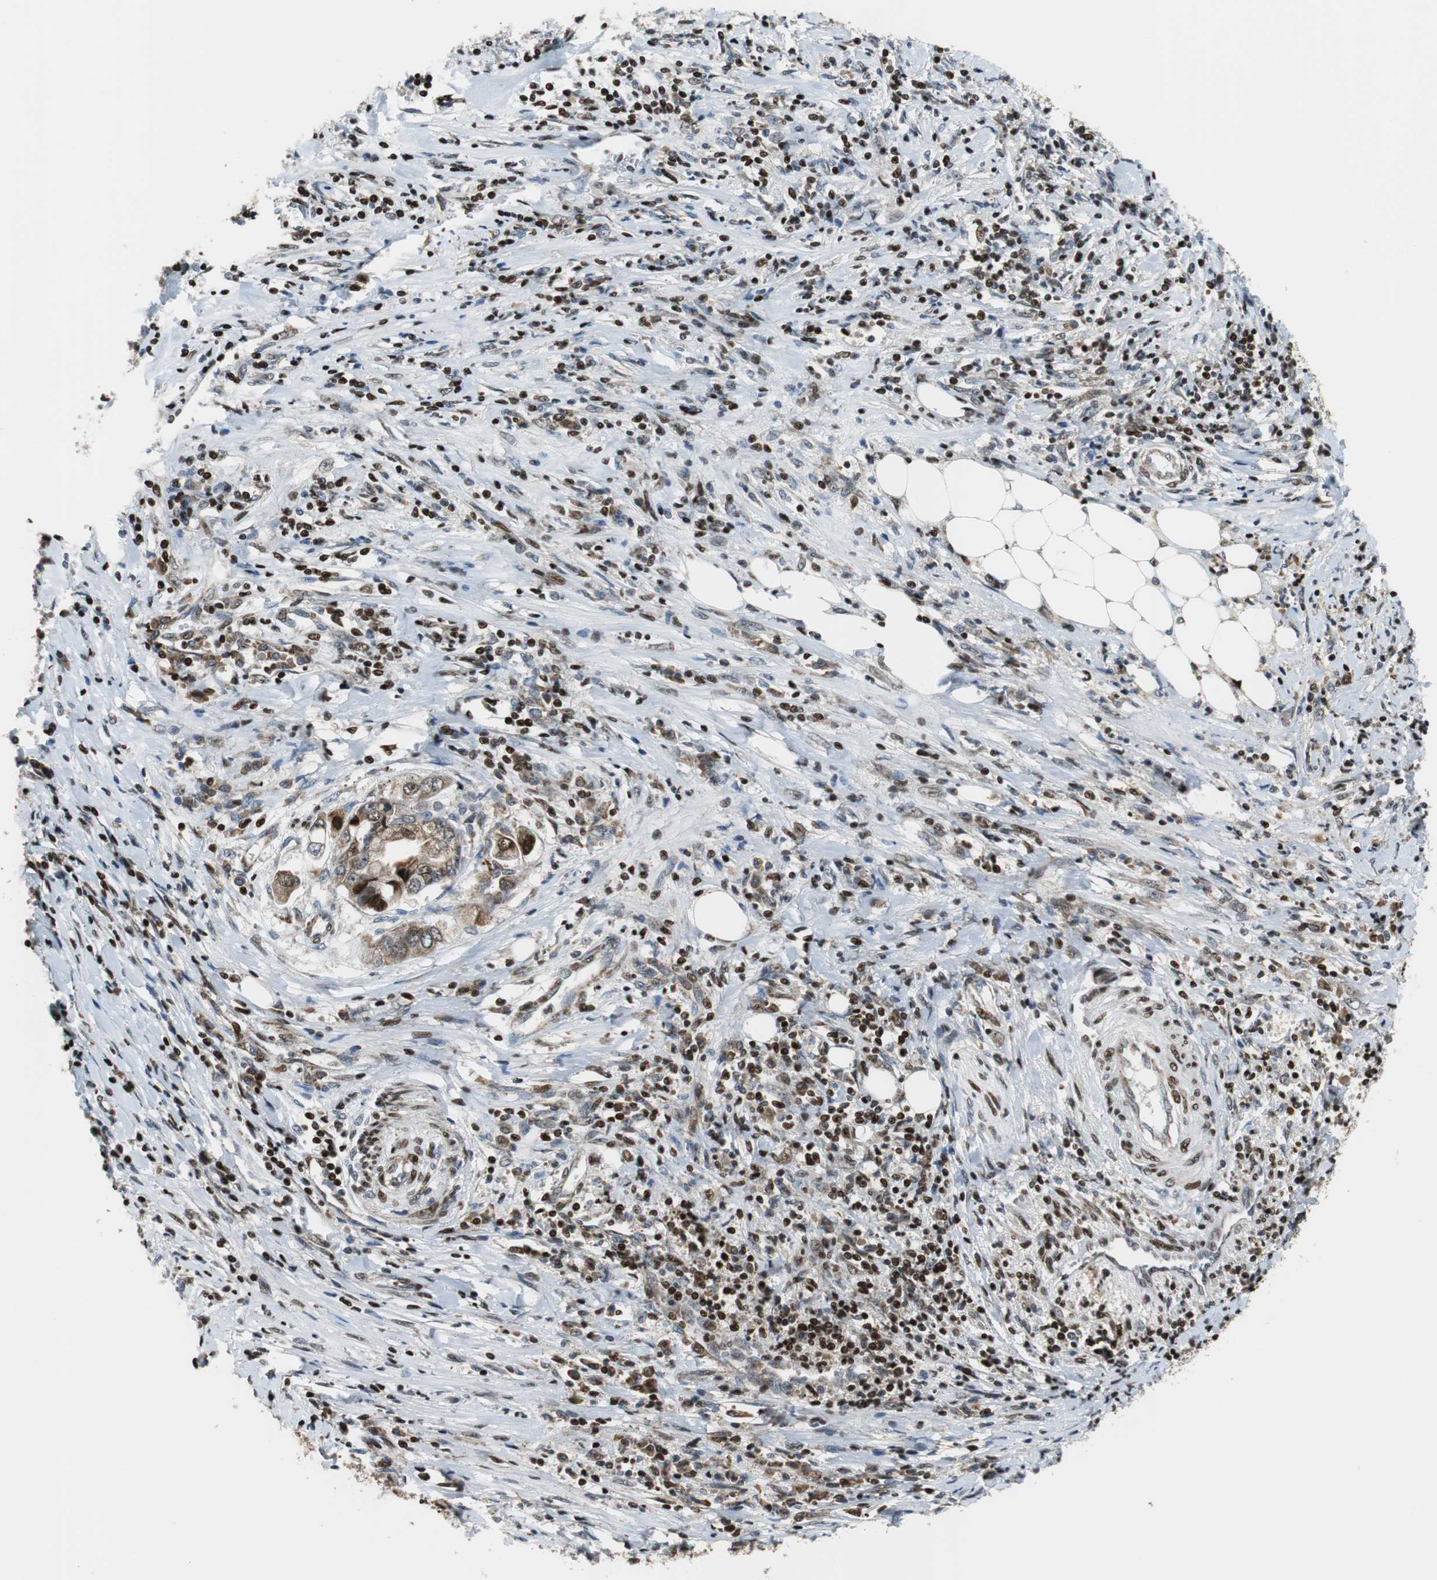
{"staining": {"intensity": "weak", "quantity": "25%-75%", "location": "cytoplasmic/membranous,nuclear"}, "tissue": "stomach cancer", "cell_type": "Tumor cells", "image_type": "cancer", "snomed": [{"axis": "morphology", "description": "Adenocarcinoma, NOS"}, {"axis": "topography", "description": "Stomach"}], "caption": "This is an image of immunohistochemistry (IHC) staining of stomach cancer (adenocarcinoma), which shows weak positivity in the cytoplasmic/membranous and nuclear of tumor cells.", "gene": "HDAC1", "patient": {"sex": "male", "age": 62}}